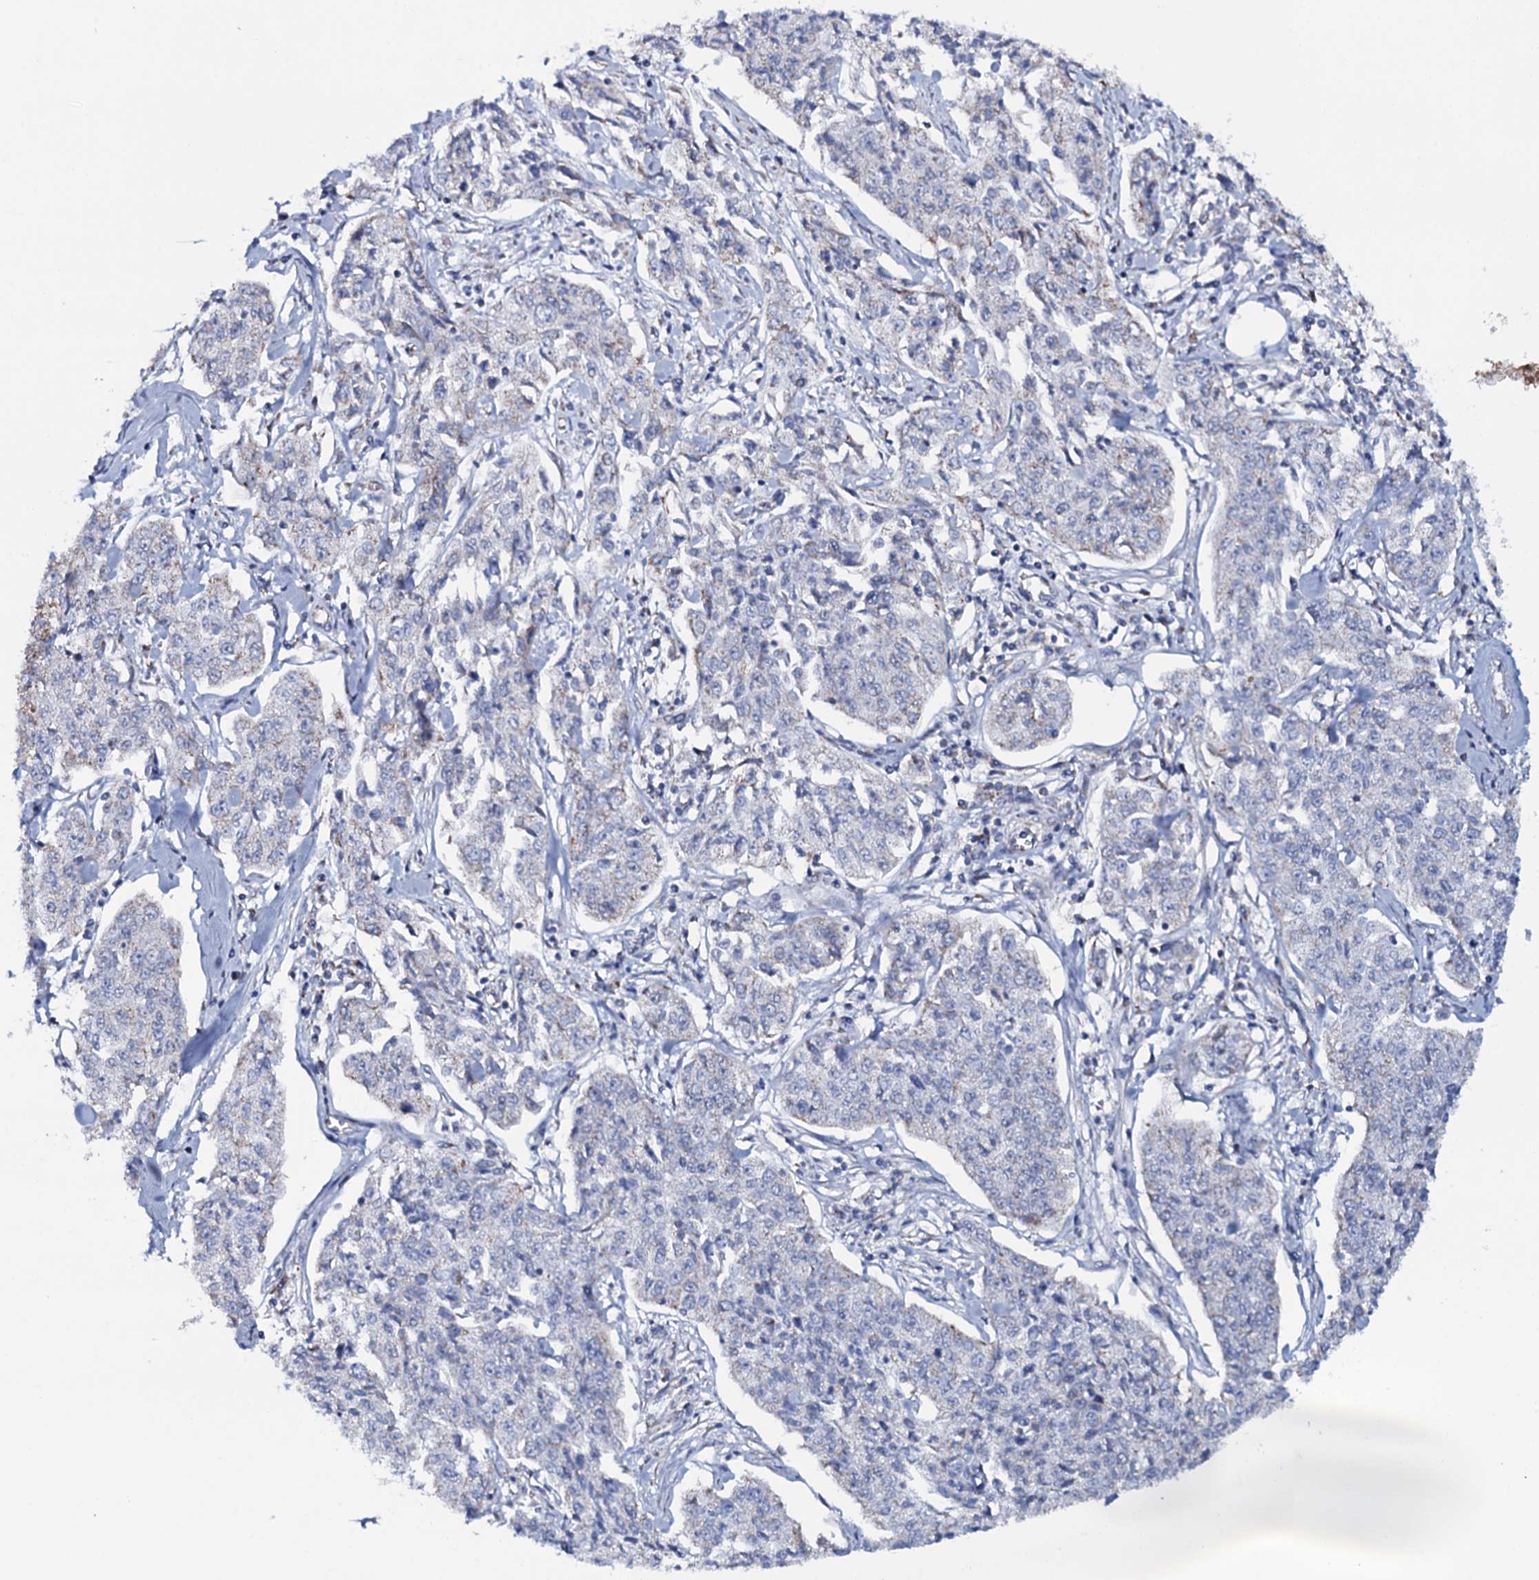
{"staining": {"intensity": "negative", "quantity": "none", "location": "none"}, "tissue": "cervical cancer", "cell_type": "Tumor cells", "image_type": "cancer", "snomed": [{"axis": "morphology", "description": "Squamous cell carcinoma, NOS"}, {"axis": "topography", "description": "Cervix"}], "caption": "IHC histopathology image of neoplastic tissue: human cervical cancer stained with DAB (3,3'-diaminobenzidine) reveals no significant protein staining in tumor cells.", "gene": "MRPS35", "patient": {"sex": "female", "age": 35}}